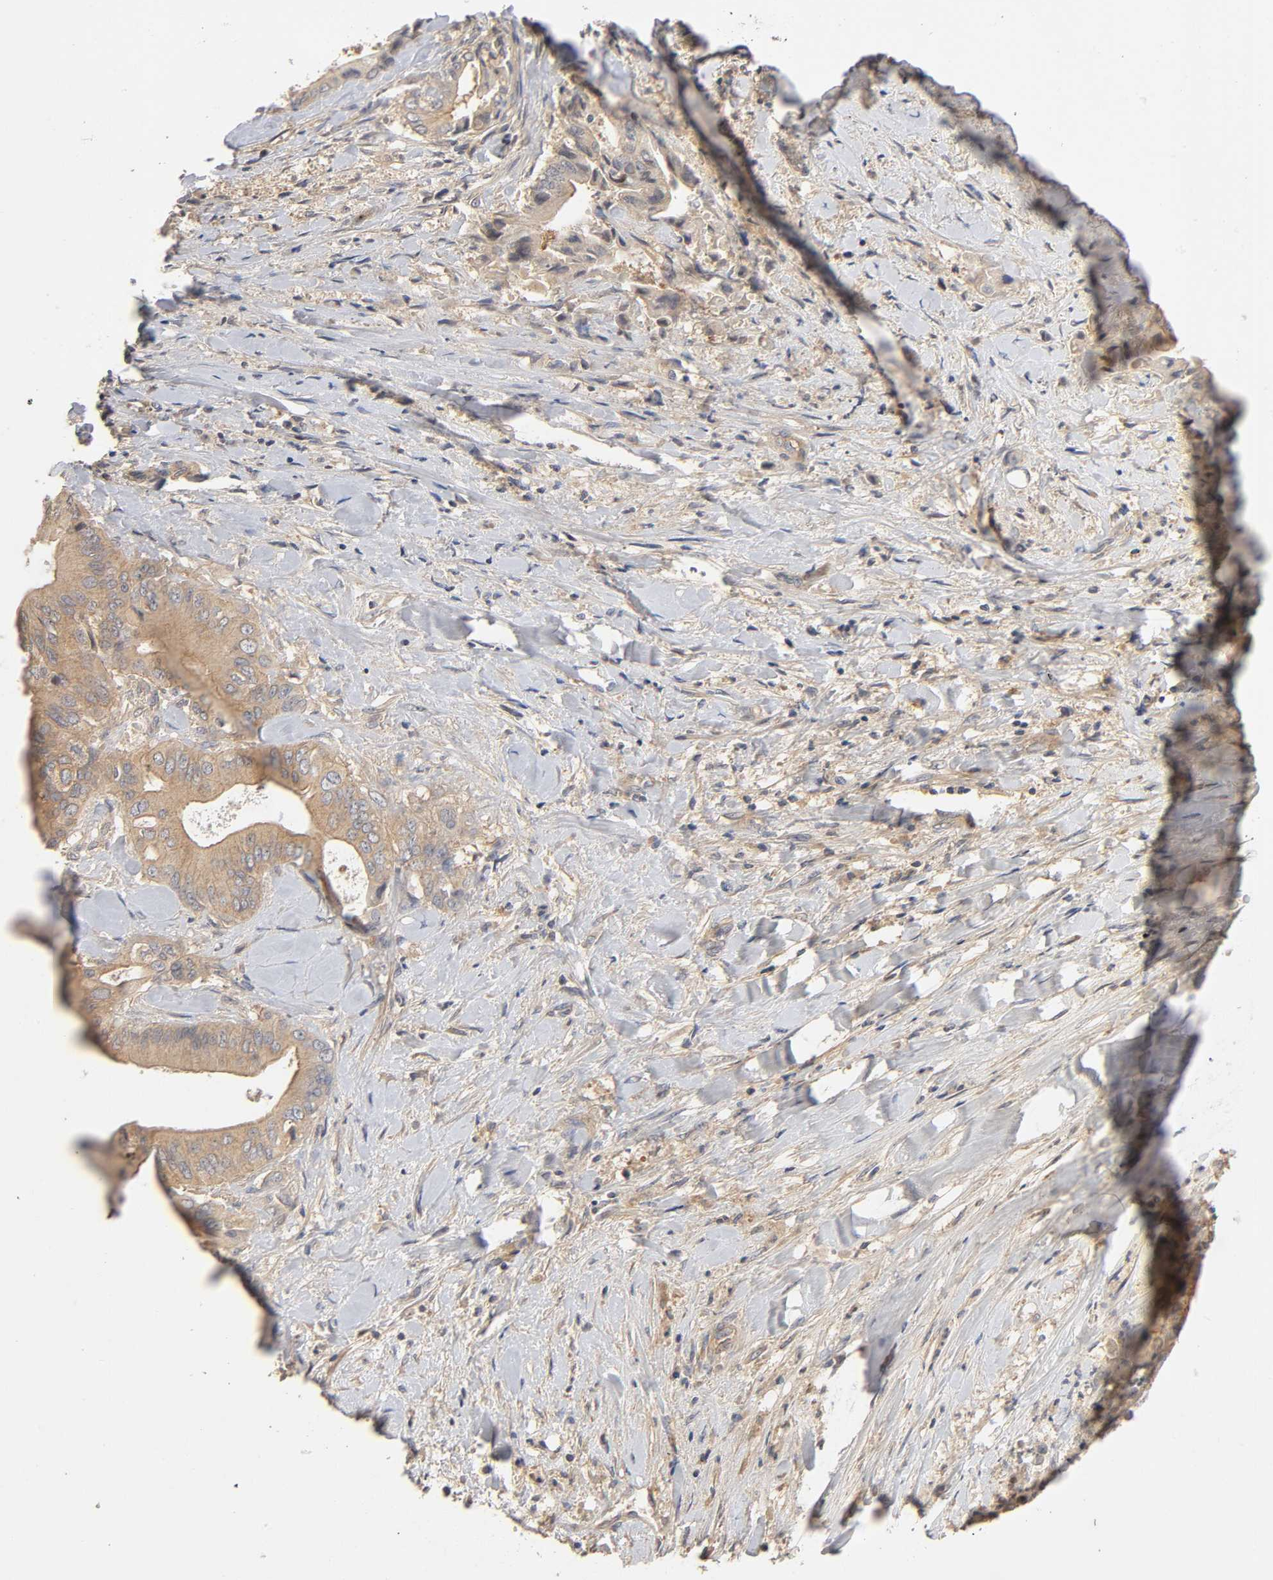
{"staining": {"intensity": "moderate", "quantity": ">75%", "location": "cytoplasmic/membranous"}, "tissue": "liver cancer", "cell_type": "Tumor cells", "image_type": "cancer", "snomed": [{"axis": "morphology", "description": "Cholangiocarcinoma"}, {"axis": "topography", "description": "Liver"}], "caption": "Immunohistochemical staining of human liver cancer (cholangiocarcinoma) exhibits medium levels of moderate cytoplasmic/membranous staining in about >75% of tumor cells.", "gene": "CPB2", "patient": {"sex": "male", "age": 58}}